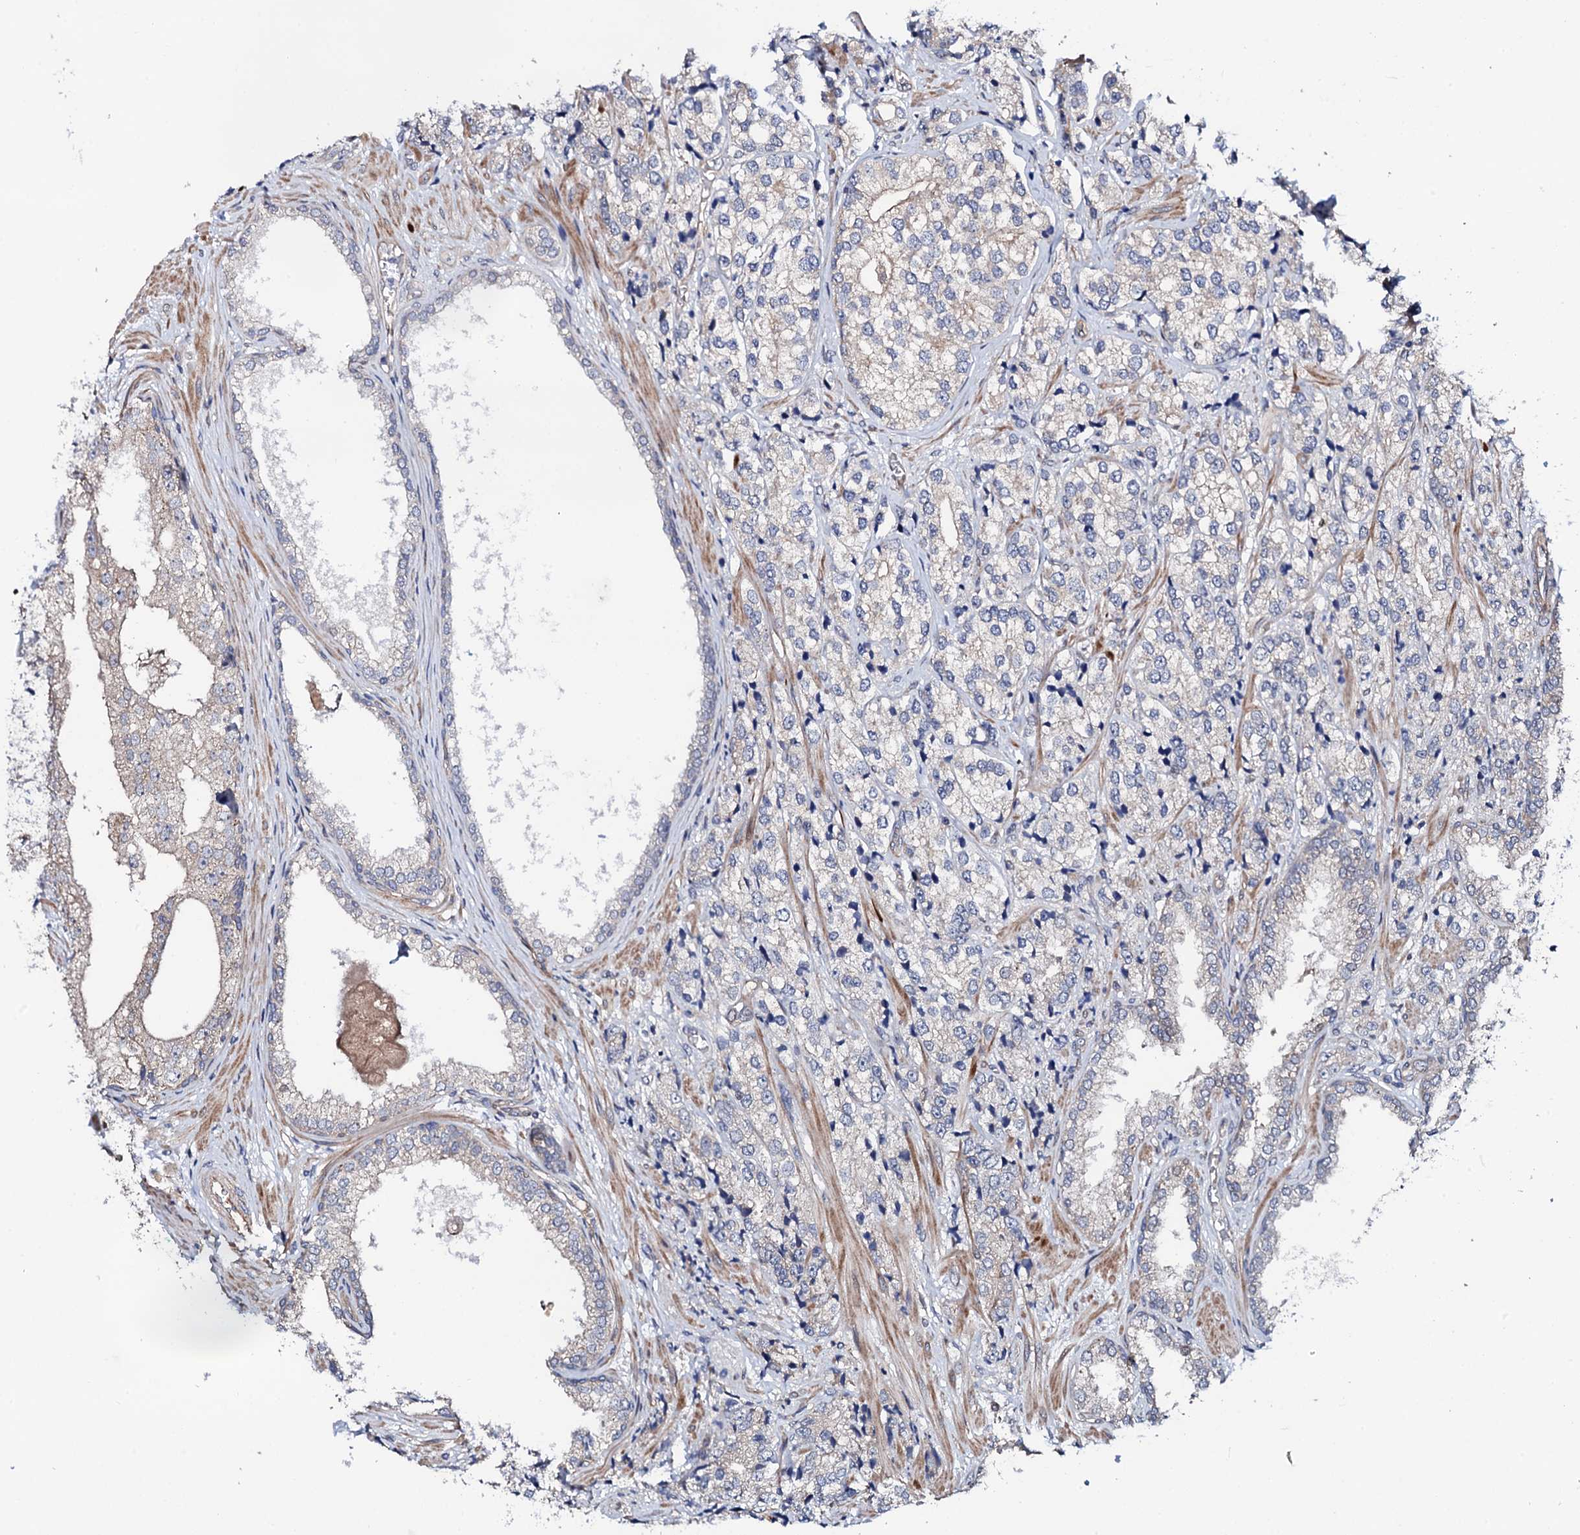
{"staining": {"intensity": "negative", "quantity": "none", "location": "none"}, "tissue": "prostate cancer", "cell_type": "Tumor cells", "image_type": "cancer", "snomed": [{"axis": "morphology", "description": "Adenocarcinoma, High grade"}, {"axis": "topography", "description": "Prostate"}], "caption": "Human adenocarcinoma (high-grade) (prostate) stained for a protein using IHC shows no staining in tumor cells.", "gene": "CIAO2A", "patient": {"sex": "male", "age": 69}}